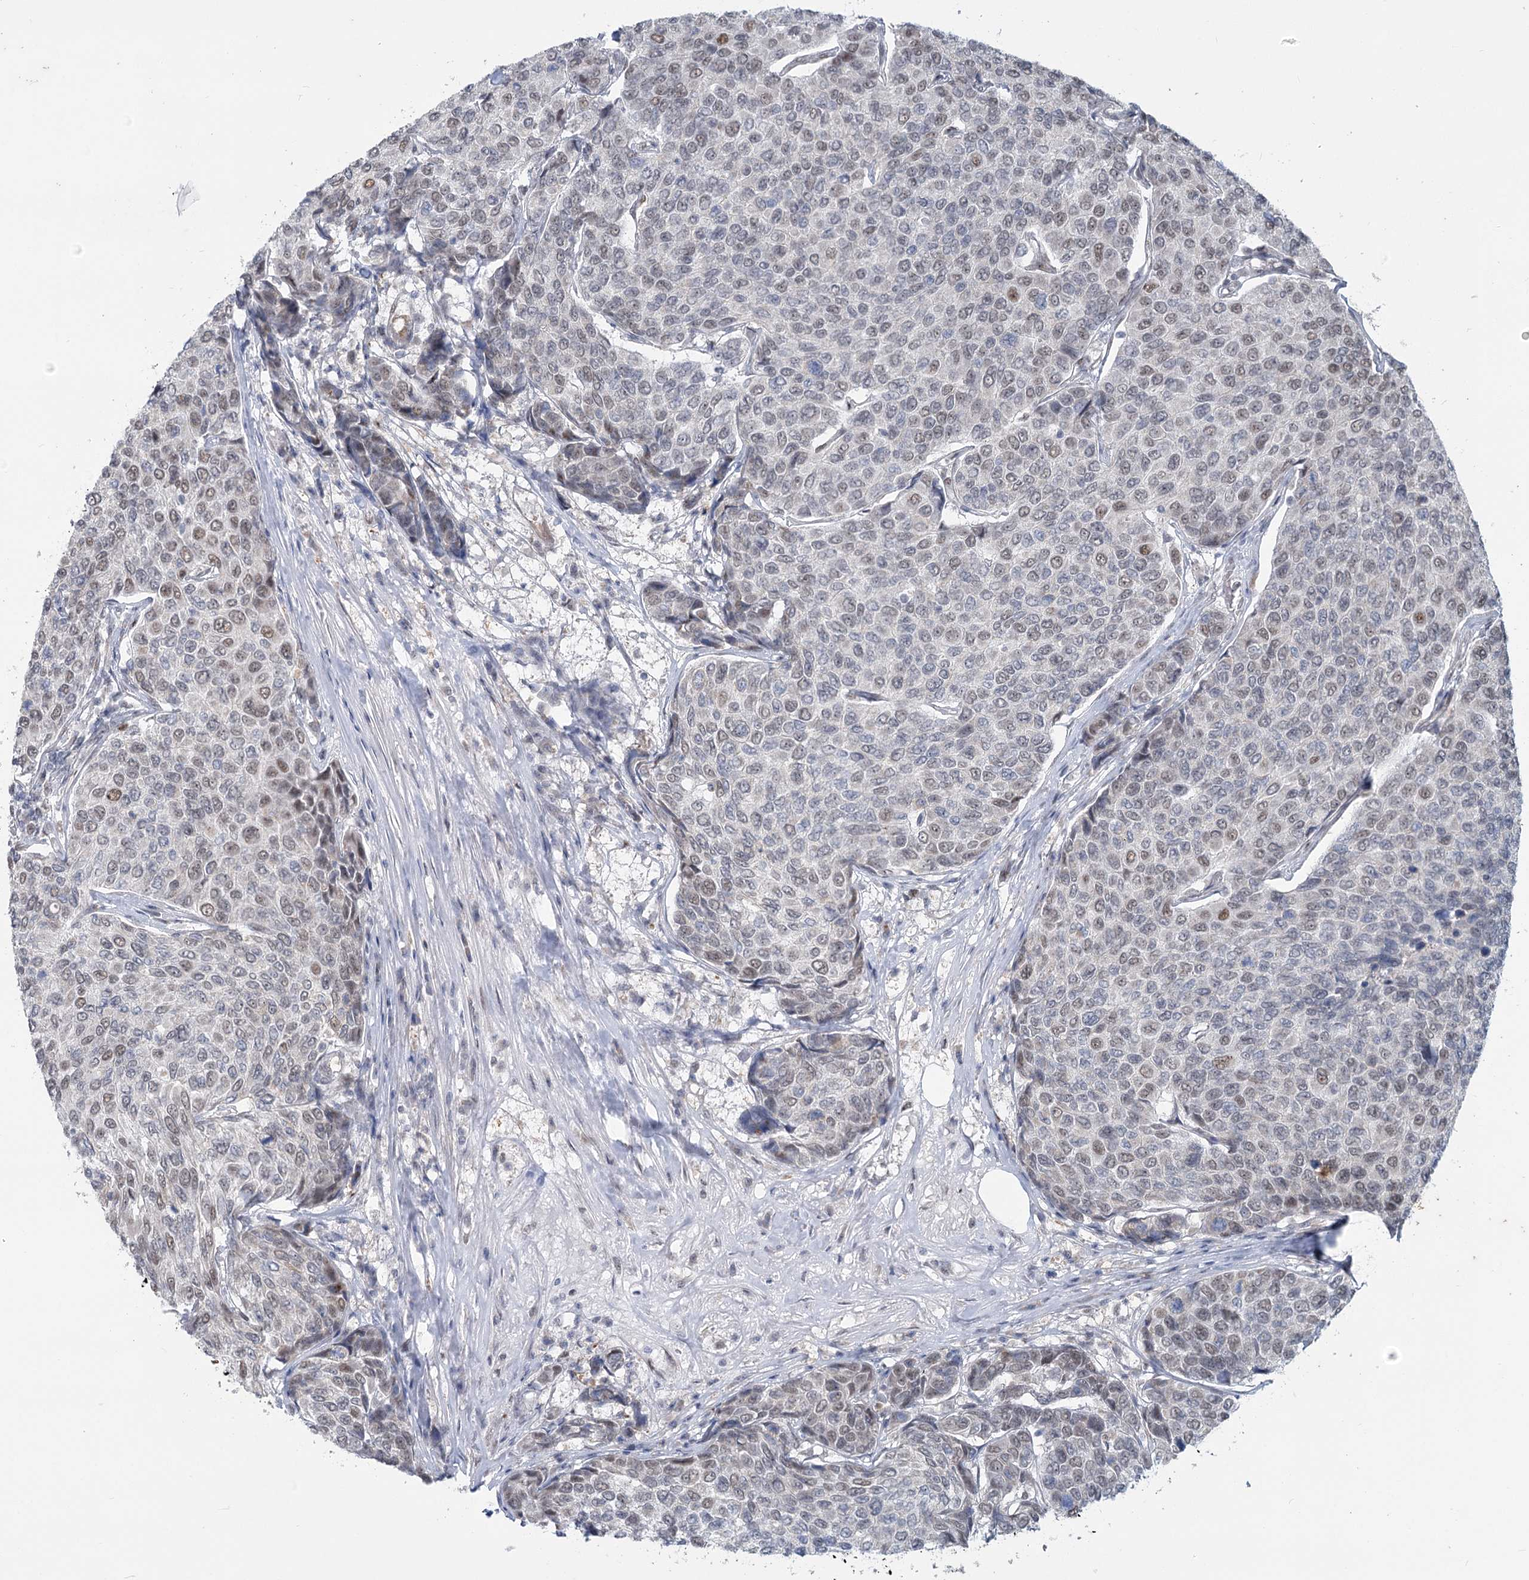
{"staining": {"intensity": "weak", "quantity": "<25%", "location": "nuclear"}, "tissue": "breast cancer", "cell_type": "Tumor cells", "image_type": "cancer", "snomed": [{"axis": "morphology", "description": "Duct carcinoma"}, {"axis": "topography", "description": "Breast"}], "caption": "Immunohistochemical staining of human breast cancer shows no significant staining in tumor cells.", "gene": "MTG1", "patient": {"sex": "female", "age": 55}}